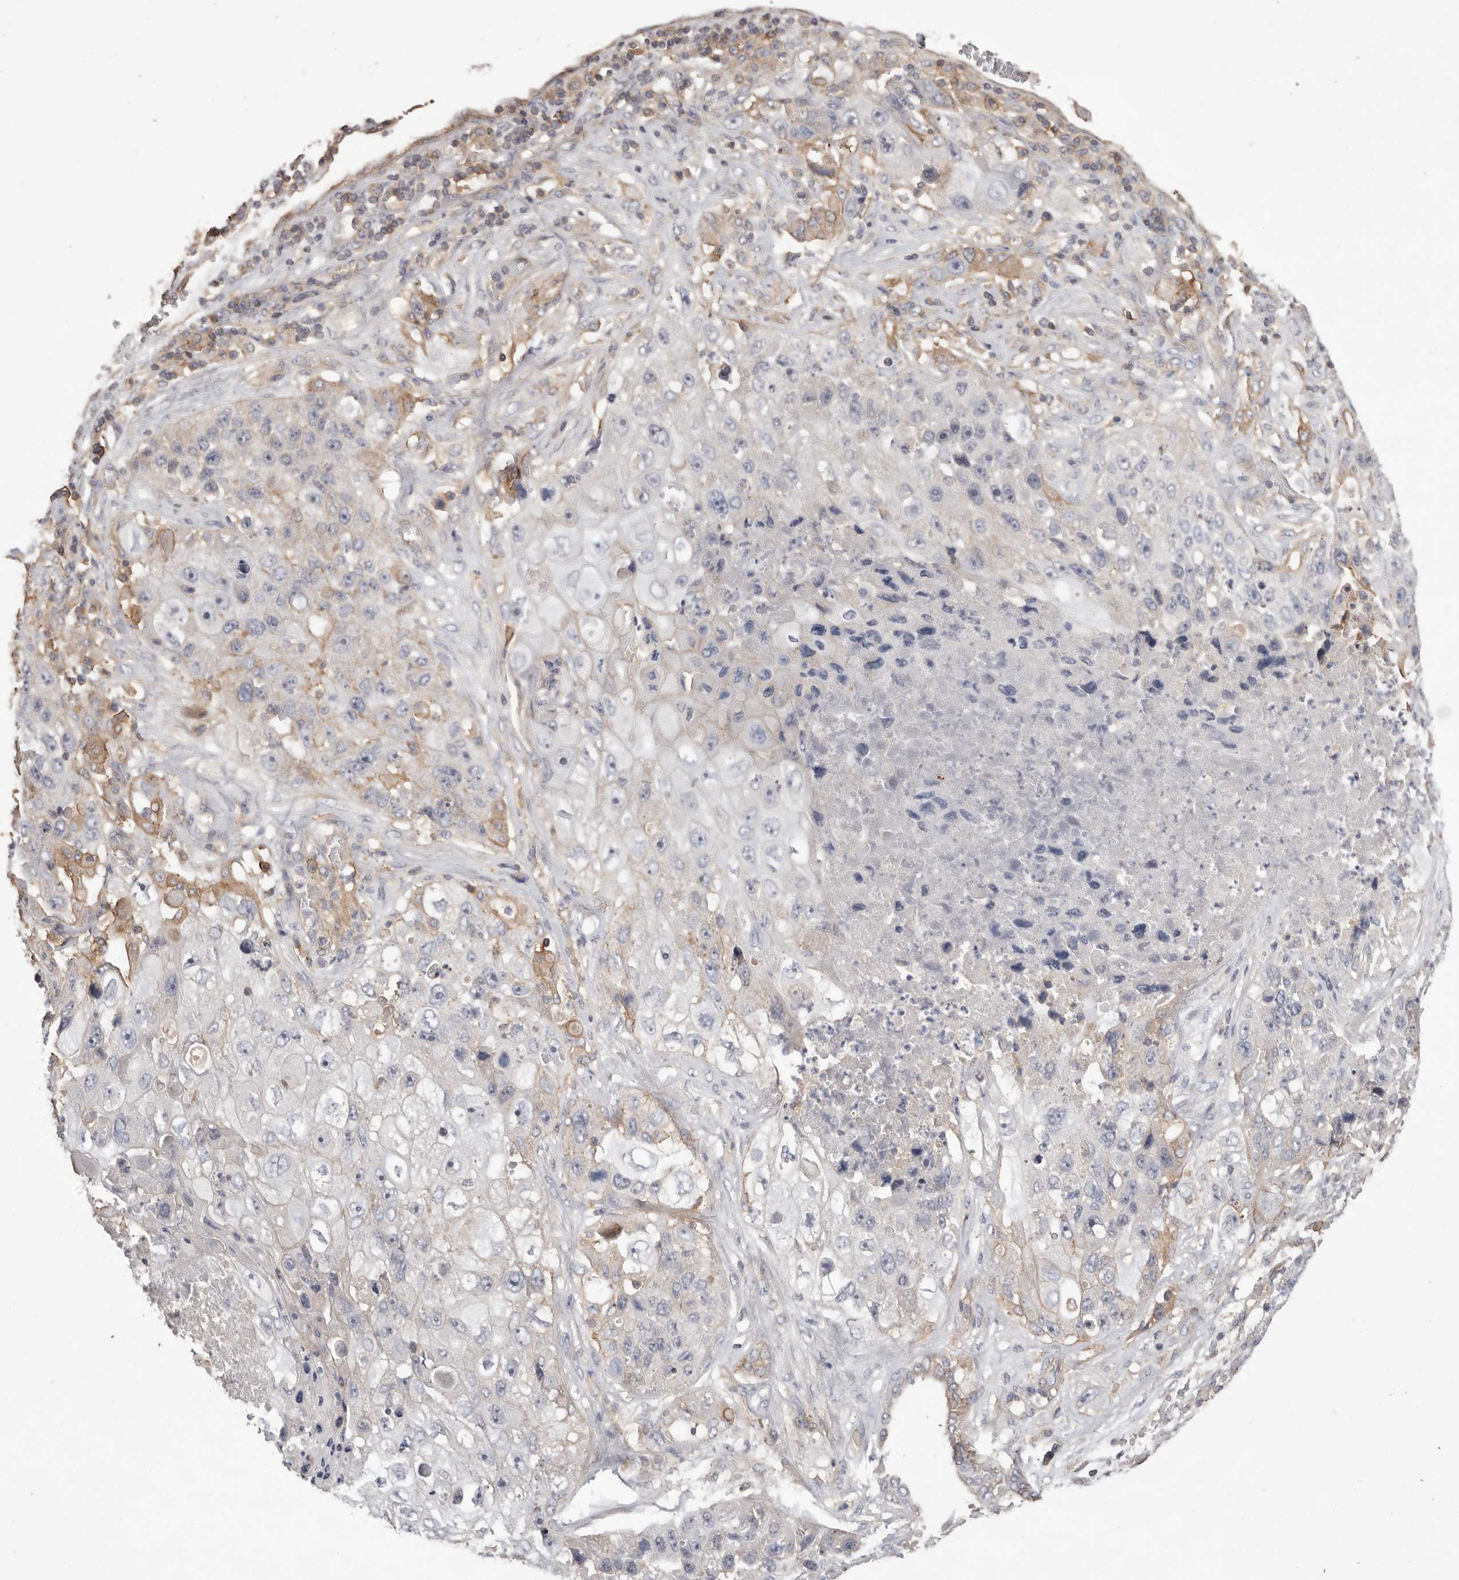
{"staining": {"intensity": "weak", "quantity": "<25%", "location": "cytoplasmic/membranous"}, "tissue": "lung cancer", "cell_type": "Tumor cells", "image_type": "cancer", "snomed": [{"axis": "morphology", "description": "Squamous cell carcinoma, NOS"}, {"axis": "topography", "description": "Lung"}], "caption": "Tumor cells are negative for brown protein staining in squamous cell carcinoma (lung). (DAB (3,3'-diaminobenzidine) immunohistochemistry, high magnification).", "gene": "MMACHC", "patient": {"sex": "male", "age": 61}}